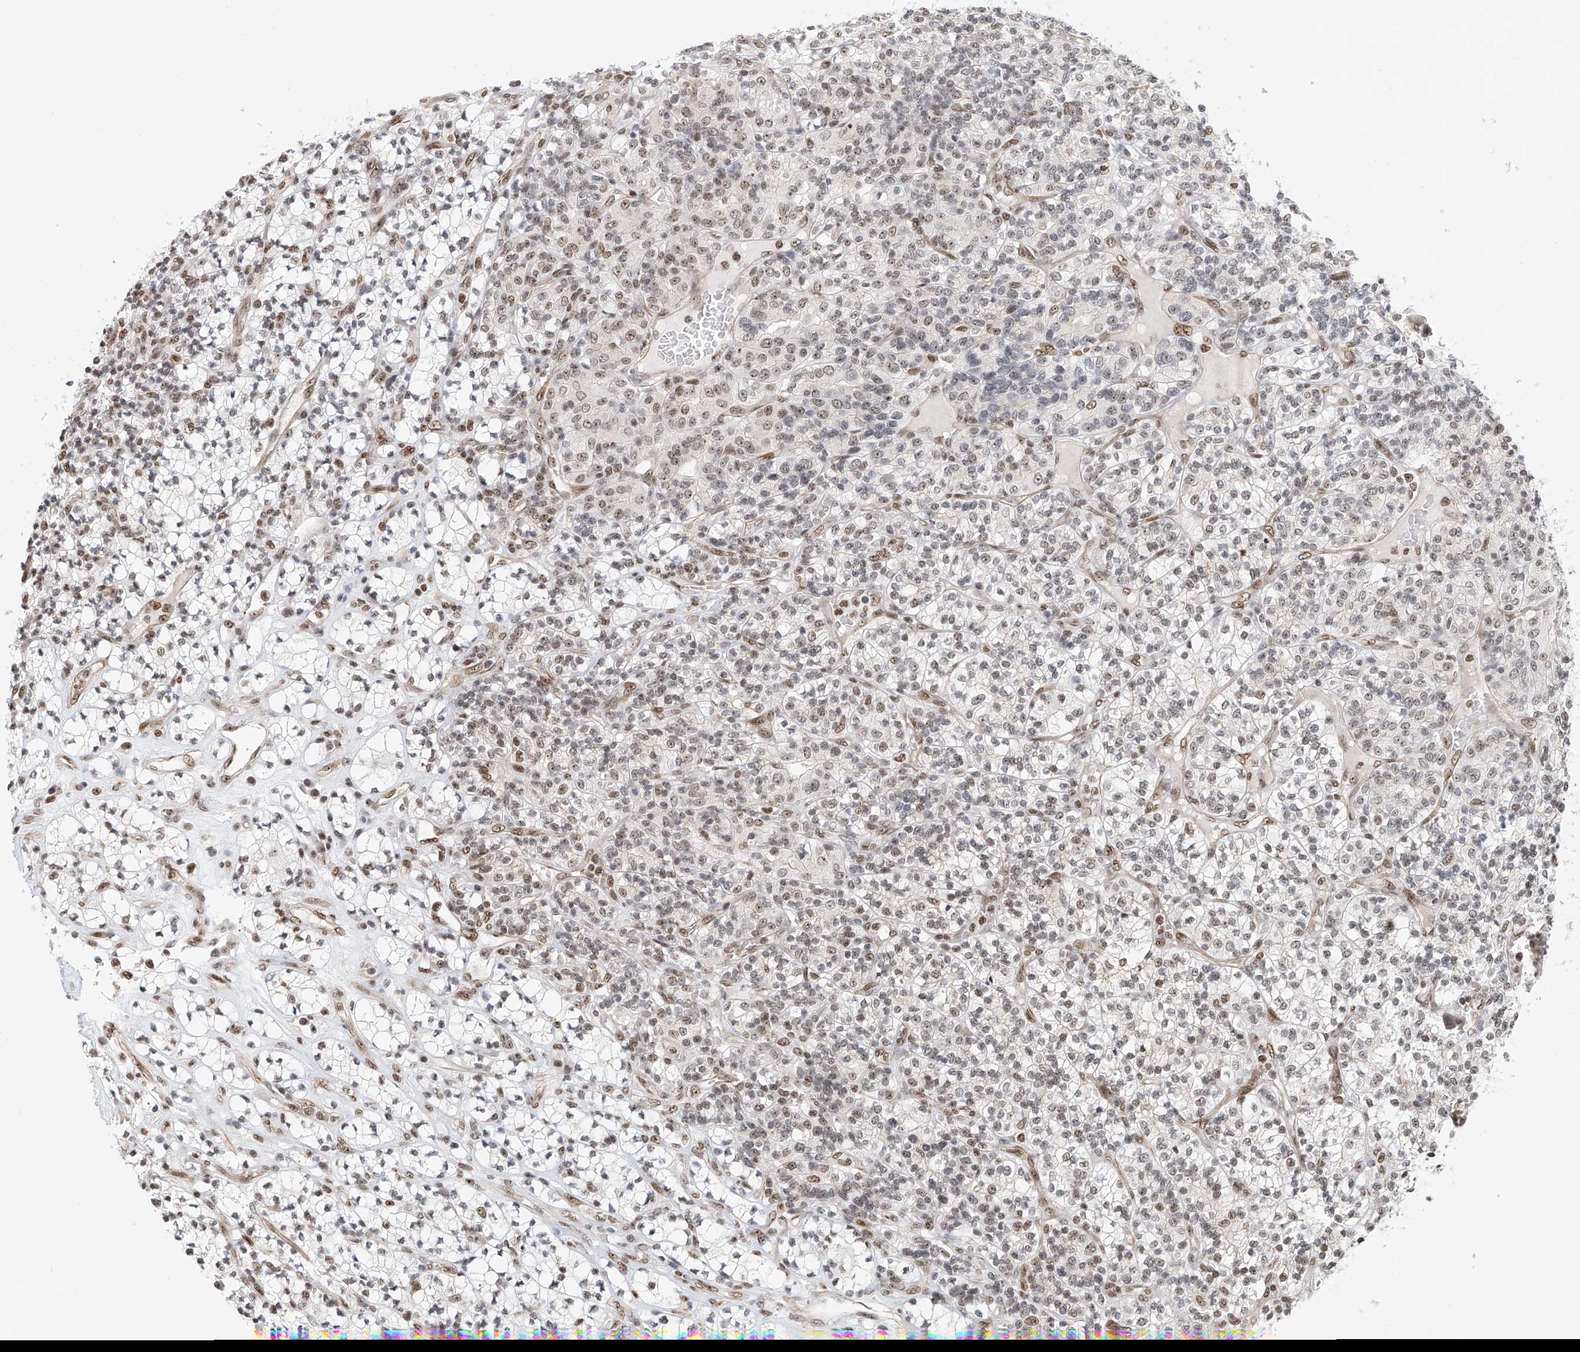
{"staining": {"intensity": "weak", "quantity": ">75%", "location": "nuclear"}, "tissue": "renal cancer", "cell_type": "Tumor cells", "image_type": "cancer", "snomed": [{"axis": "morphology", "description": "Adenocarcinoma, NOS"}, {"axis": "topography", "description": "Kidney"}], "caption": "This is an image of IHC staining of renal cancer, which shows weak expression in the nuclear of tumor cells.", "gene": "PRUNE2", "patient": {"sex": "male", "age": 77}}